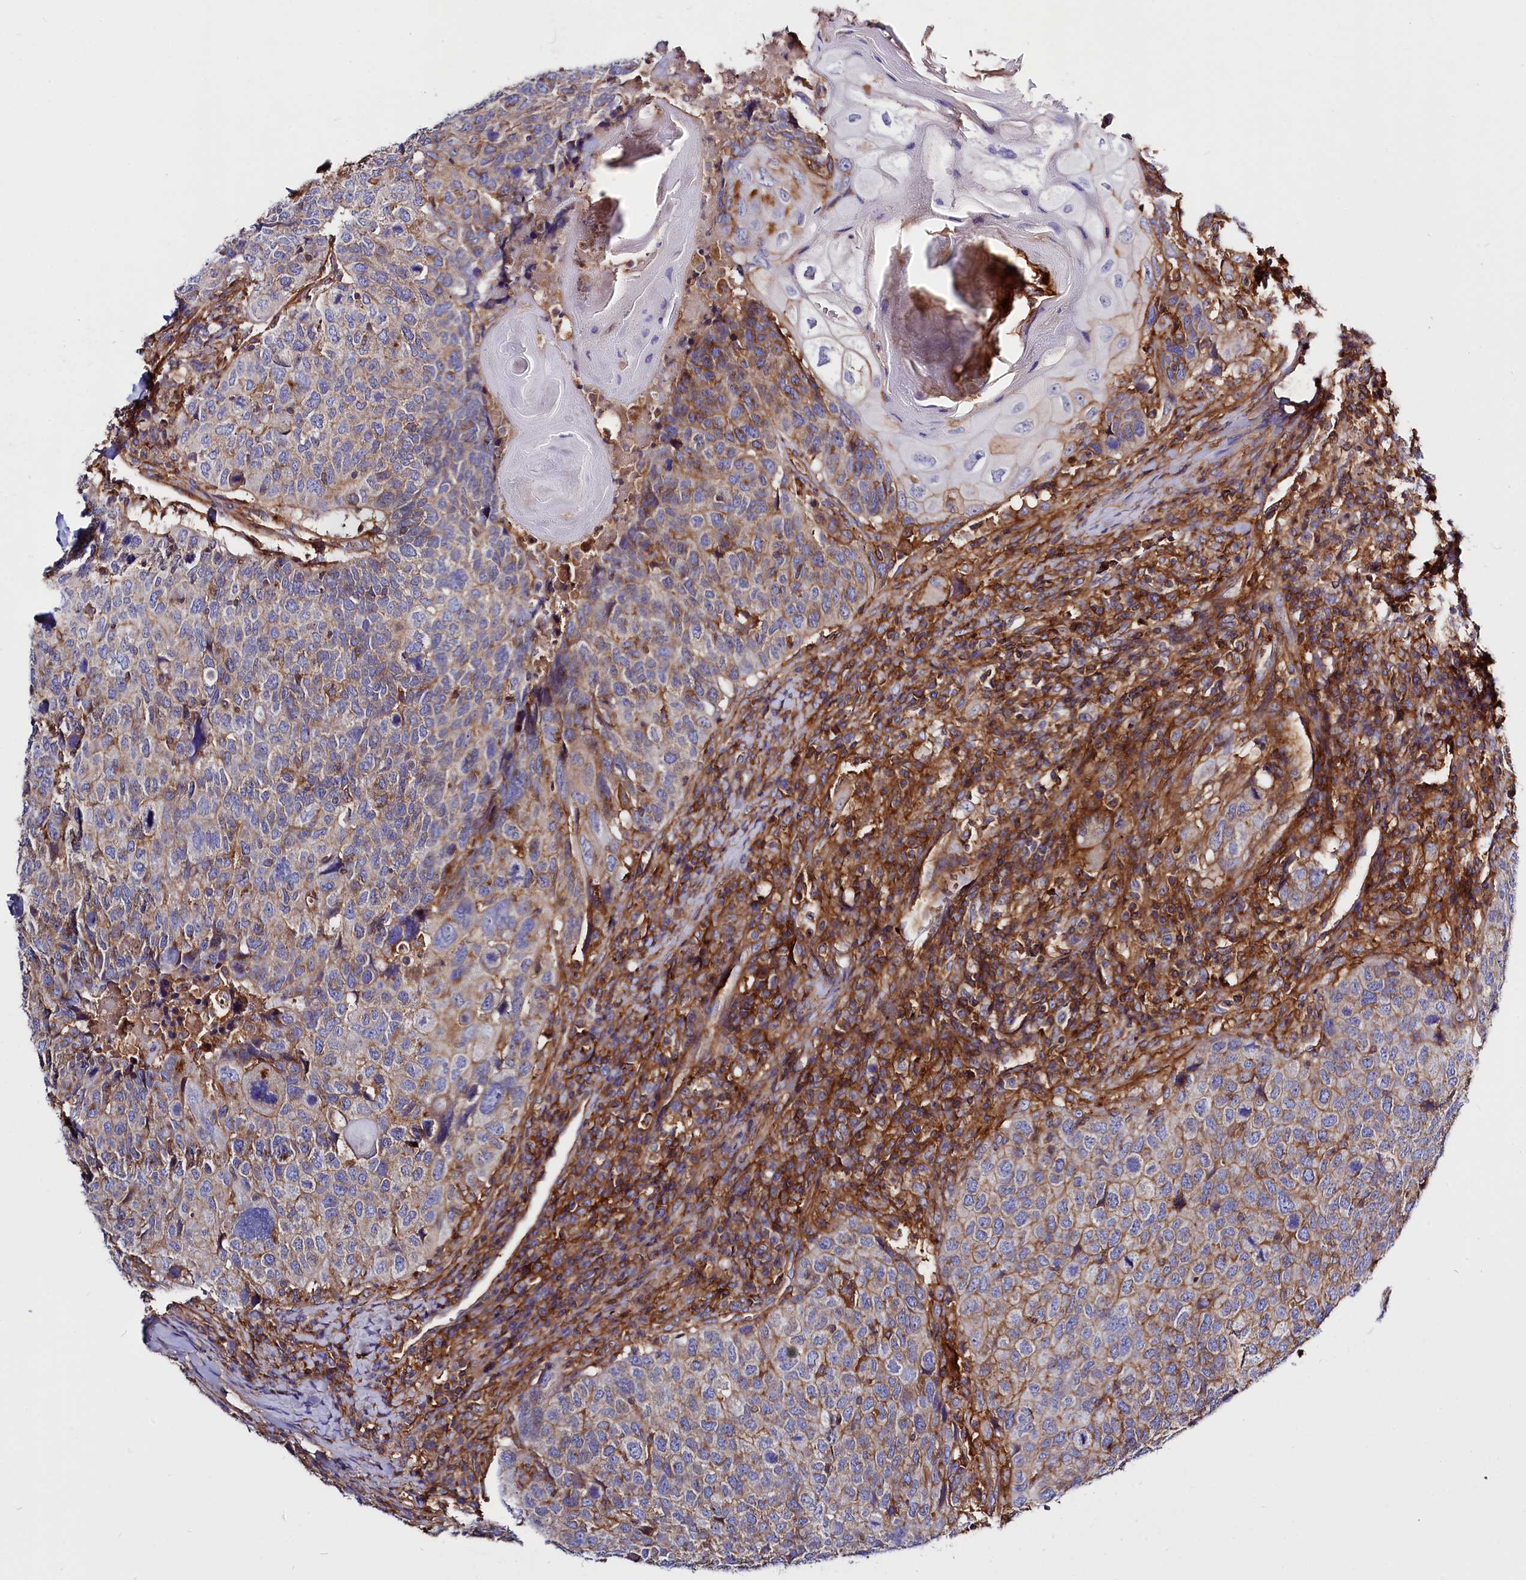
{"staining": {"intensity": "moderate", "quantity": "25%-75%", "location": "cytoplasmic/membranous"}, "tissue": "head and neck cancer", "cell_type": "Tumor cells", "image_type": "cancer", "snomed": [{"axis": "morphology", "description": "Squamous cell carcinoma, NOS"}, {"axis": "topography", "description": "Head-Neck"}], "caption": "Moderate cytoplasmic/membranous positivity for a protein is present in approximately 25%-75% of tumor cells of head and neck cancer using immunohistochemistry.", "gene": "ANO6", "patient": {"sex": "male", "age": 66}}